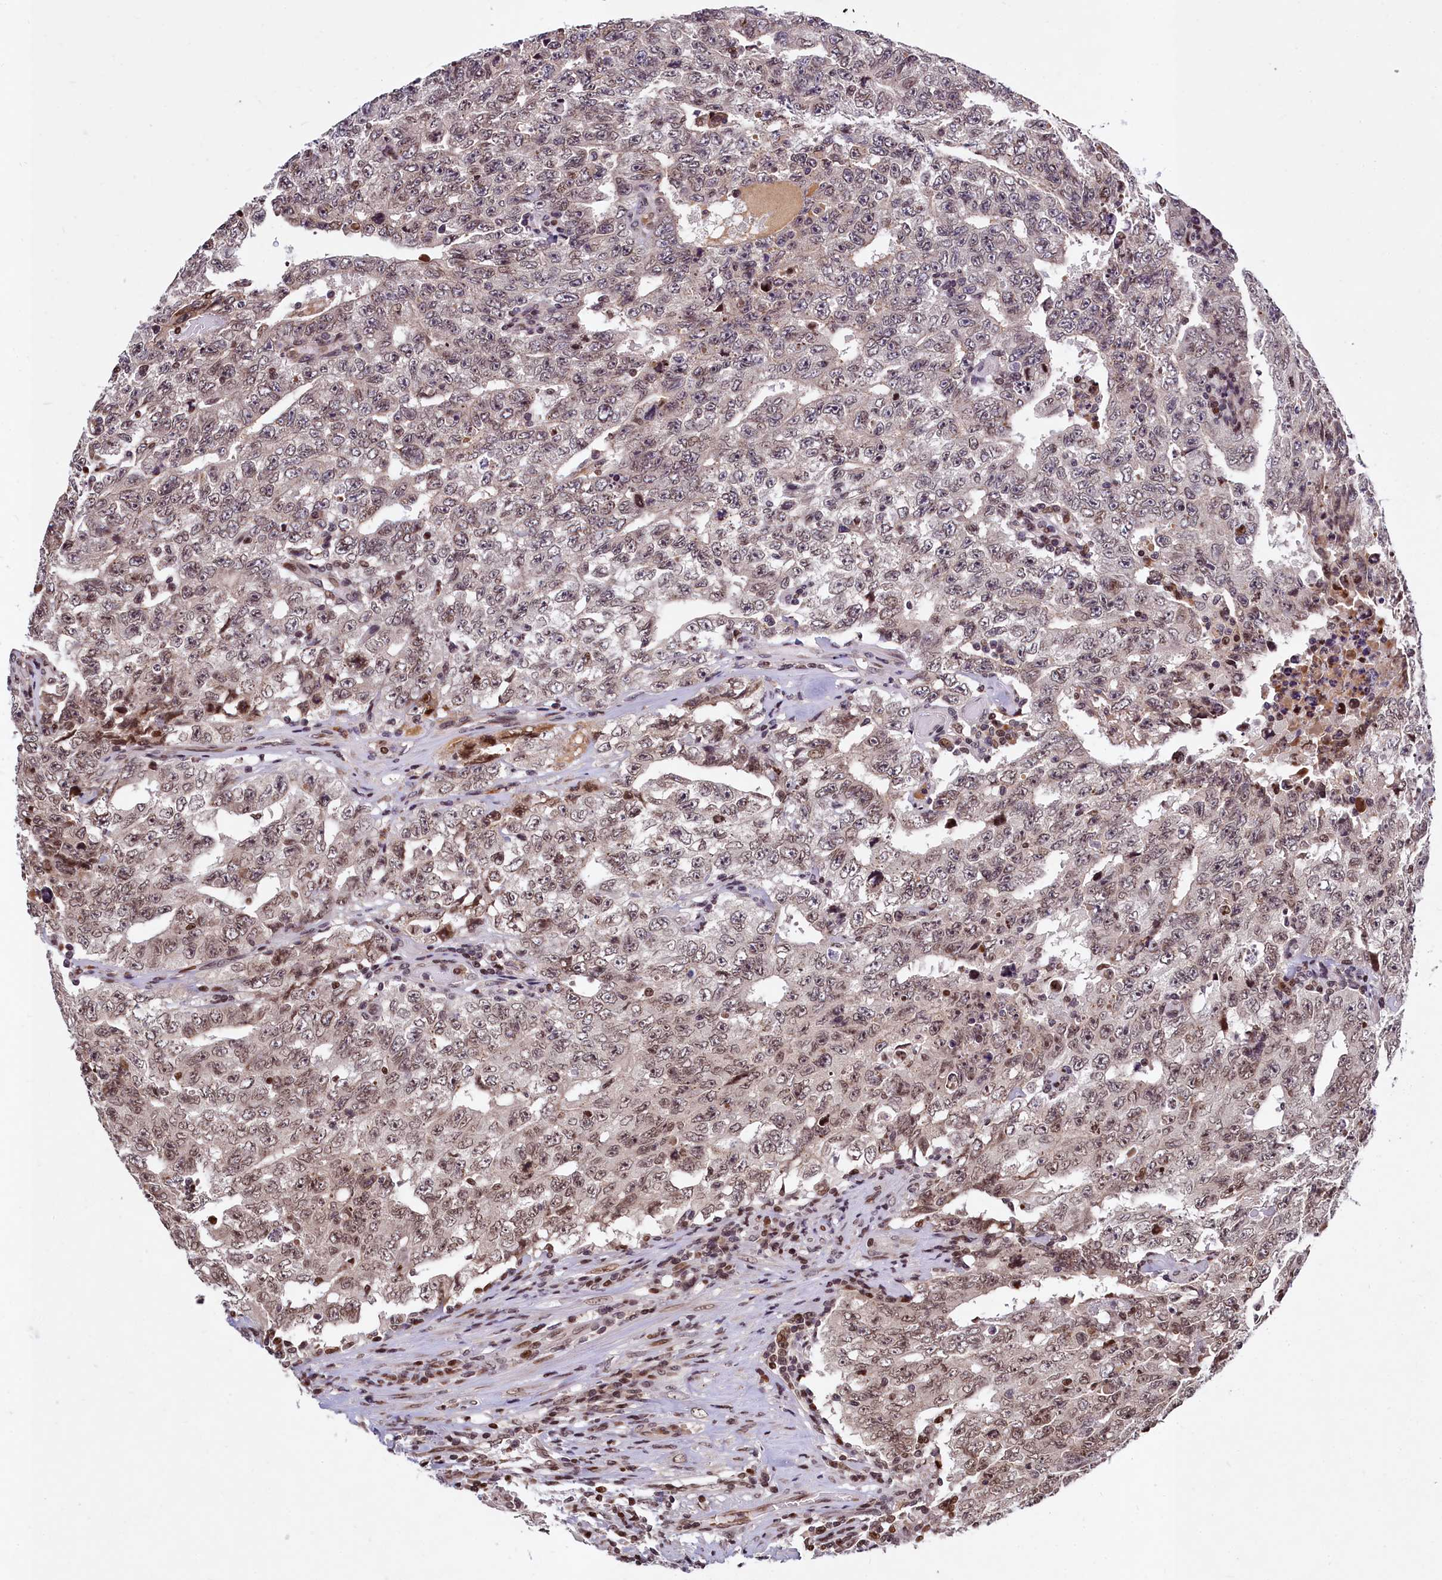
{"staining": {"intensity": "weak", "quantity": "25%-75%", "location": "nuclear"}, "tissue": "testis cancer", "cell_type": "Tumor cells", "image_type": "cancer", "snomed": [{"axis": "morphology", "description": "Carcinoma, Embryonal, NOS"}, {"axis": "topography", "description": "Testis"}], "caption": "Tumor cells reveal low levels of weak nuclear staining in about 25%-75% of cells in testis embryonal carcinoma.", "gene": "FAM217B", "patient": {"sex": "male", "age": 26}}